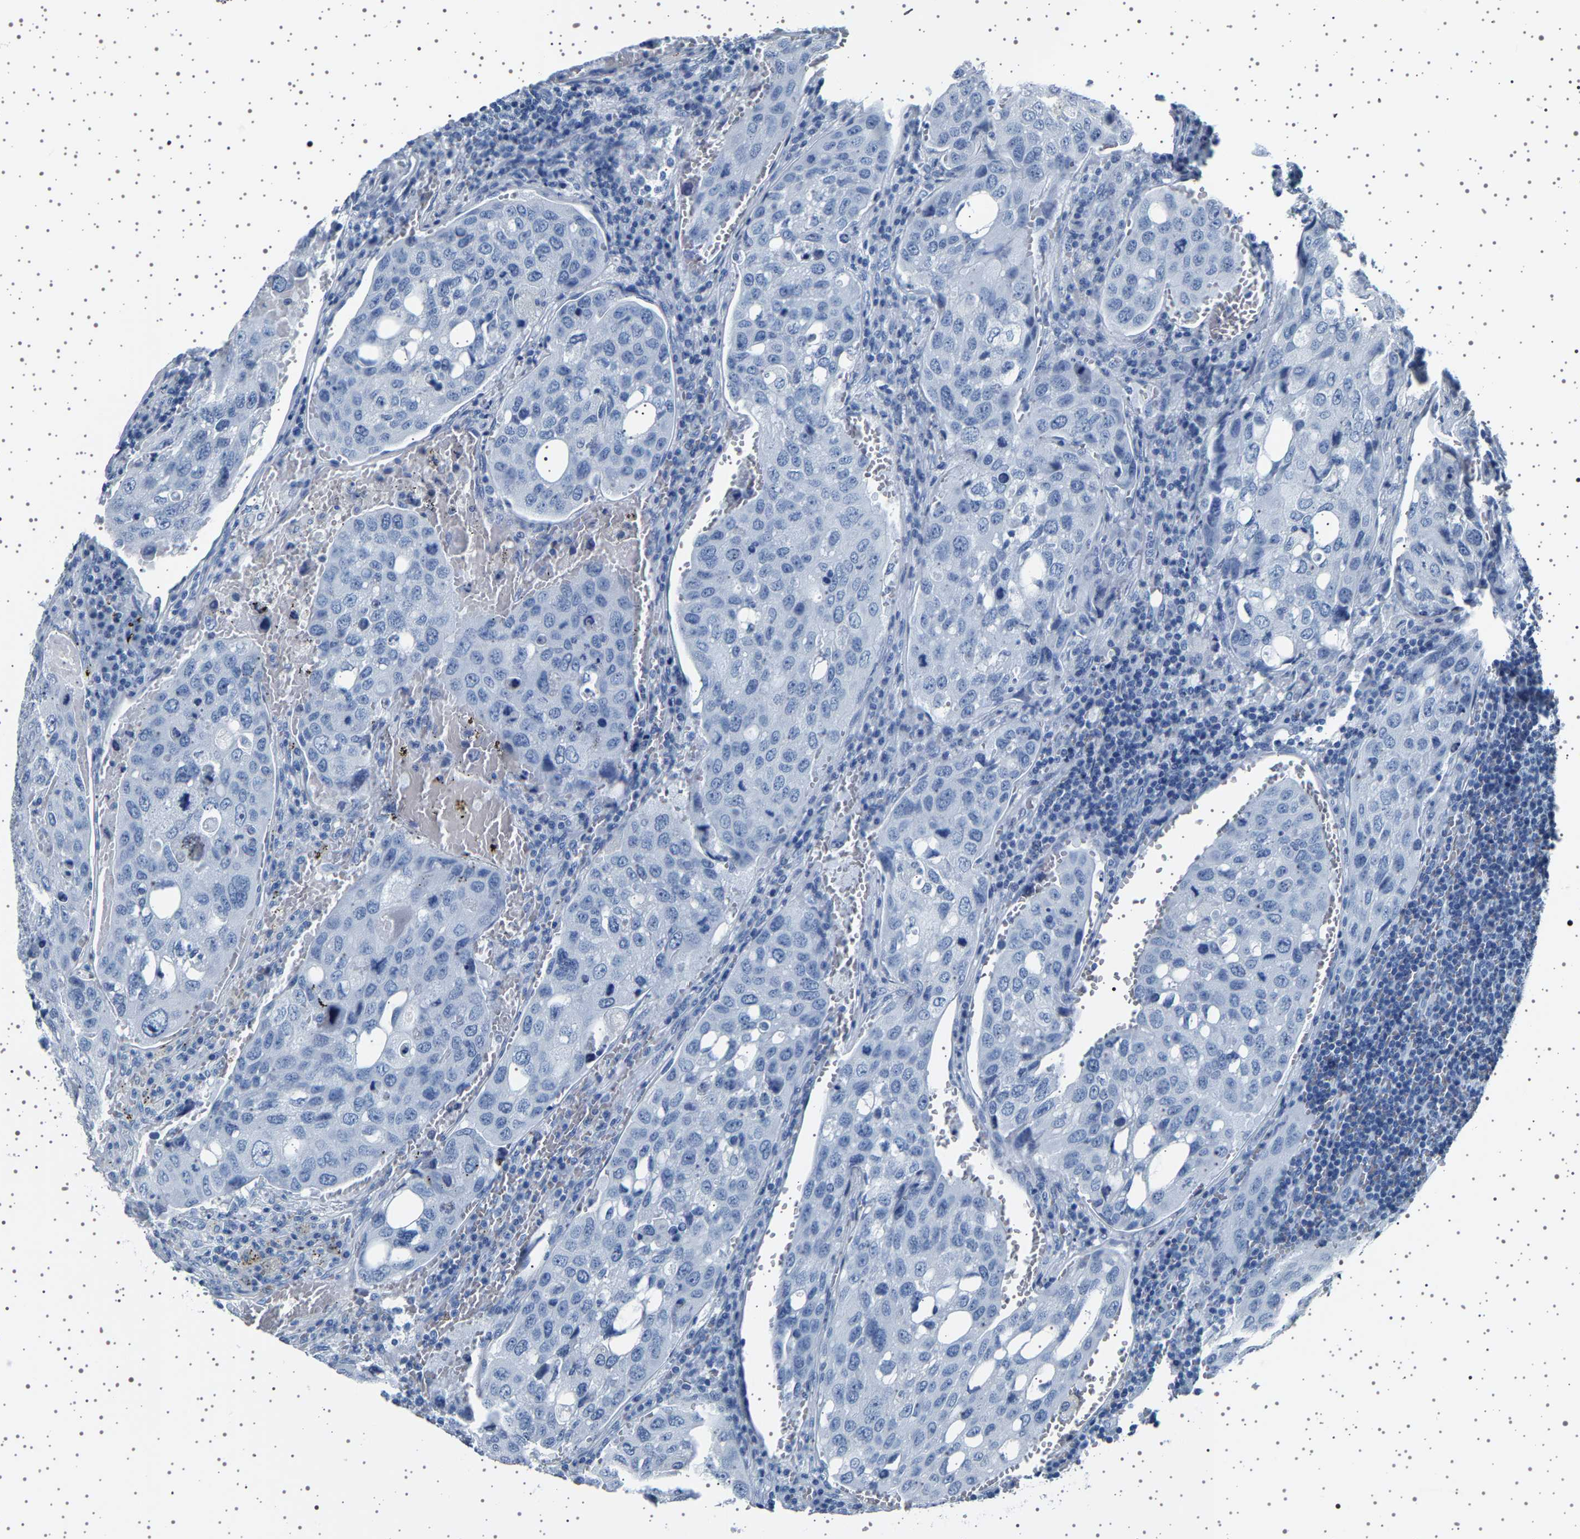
{"staining": {"intensity": "negative", "quantity": "none", "location": "none"}, "tissue": "urothelial cancer", "cell_type": "Tumor cells", "image_type": "cancer", "snomed": [{"axis": "morphology", "description": "Urothelial carcinoma, High grade"}, {"axis": "topography", "description": "Lymph node"}, {"axis": "topography", "description": "Urinary bladder"}], "caption": "Tumor cells are negative for brown protein staining in urothelial cancer. (IHC, brightfield microscopy, high magnification).", "gene": "TFF3", "patient": {"sex": "male", "age": 51}}